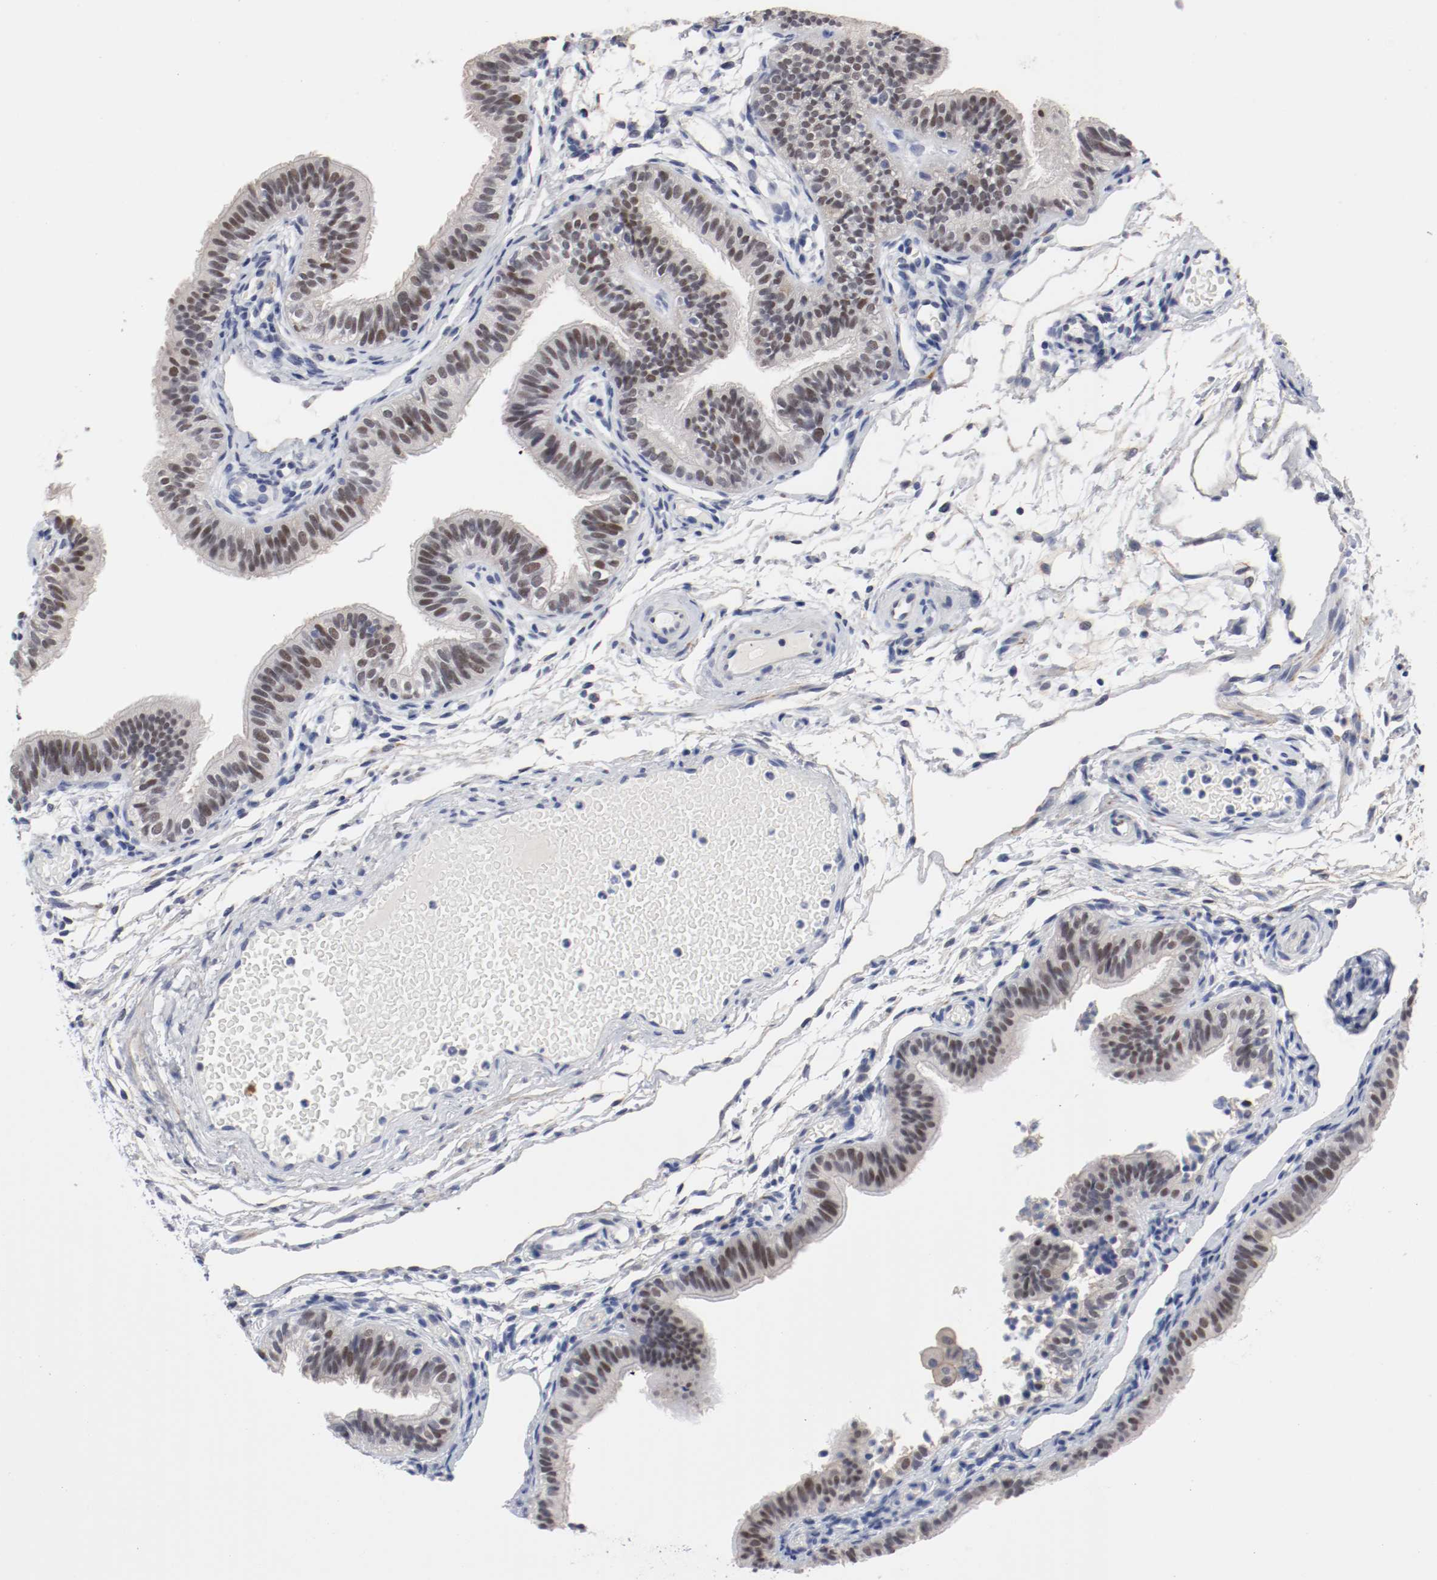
{"staining": {"intensity": "moderate", "quantity": "25%-75%", "location": "nuclear"}, "tissue": "fallopian tube", "cell_type": "Glandular cells", "image_type": "normal", "snomed": [{"axis": "morphology", "description": "Normal tissue, NOS"}, {"axis": "morphology", "description": "Dermoid, NOS"}, {"axis": "topography", "description": "Fallopian tube"}], "caption": "Immunohistochemical staining of benign fallopian tube demonstrates 25%-75% levels of moderate nuclear protein staining in approximately 25%-75% of glandular cells. (Stains: DAB (3,3'-diaminobenzidine) in brown, nuclei in blue, Microscopy: brightfield microscopy at high magnification).", "gene": "ANKLE2", "patient": {"sex": "female", "age": 33}}